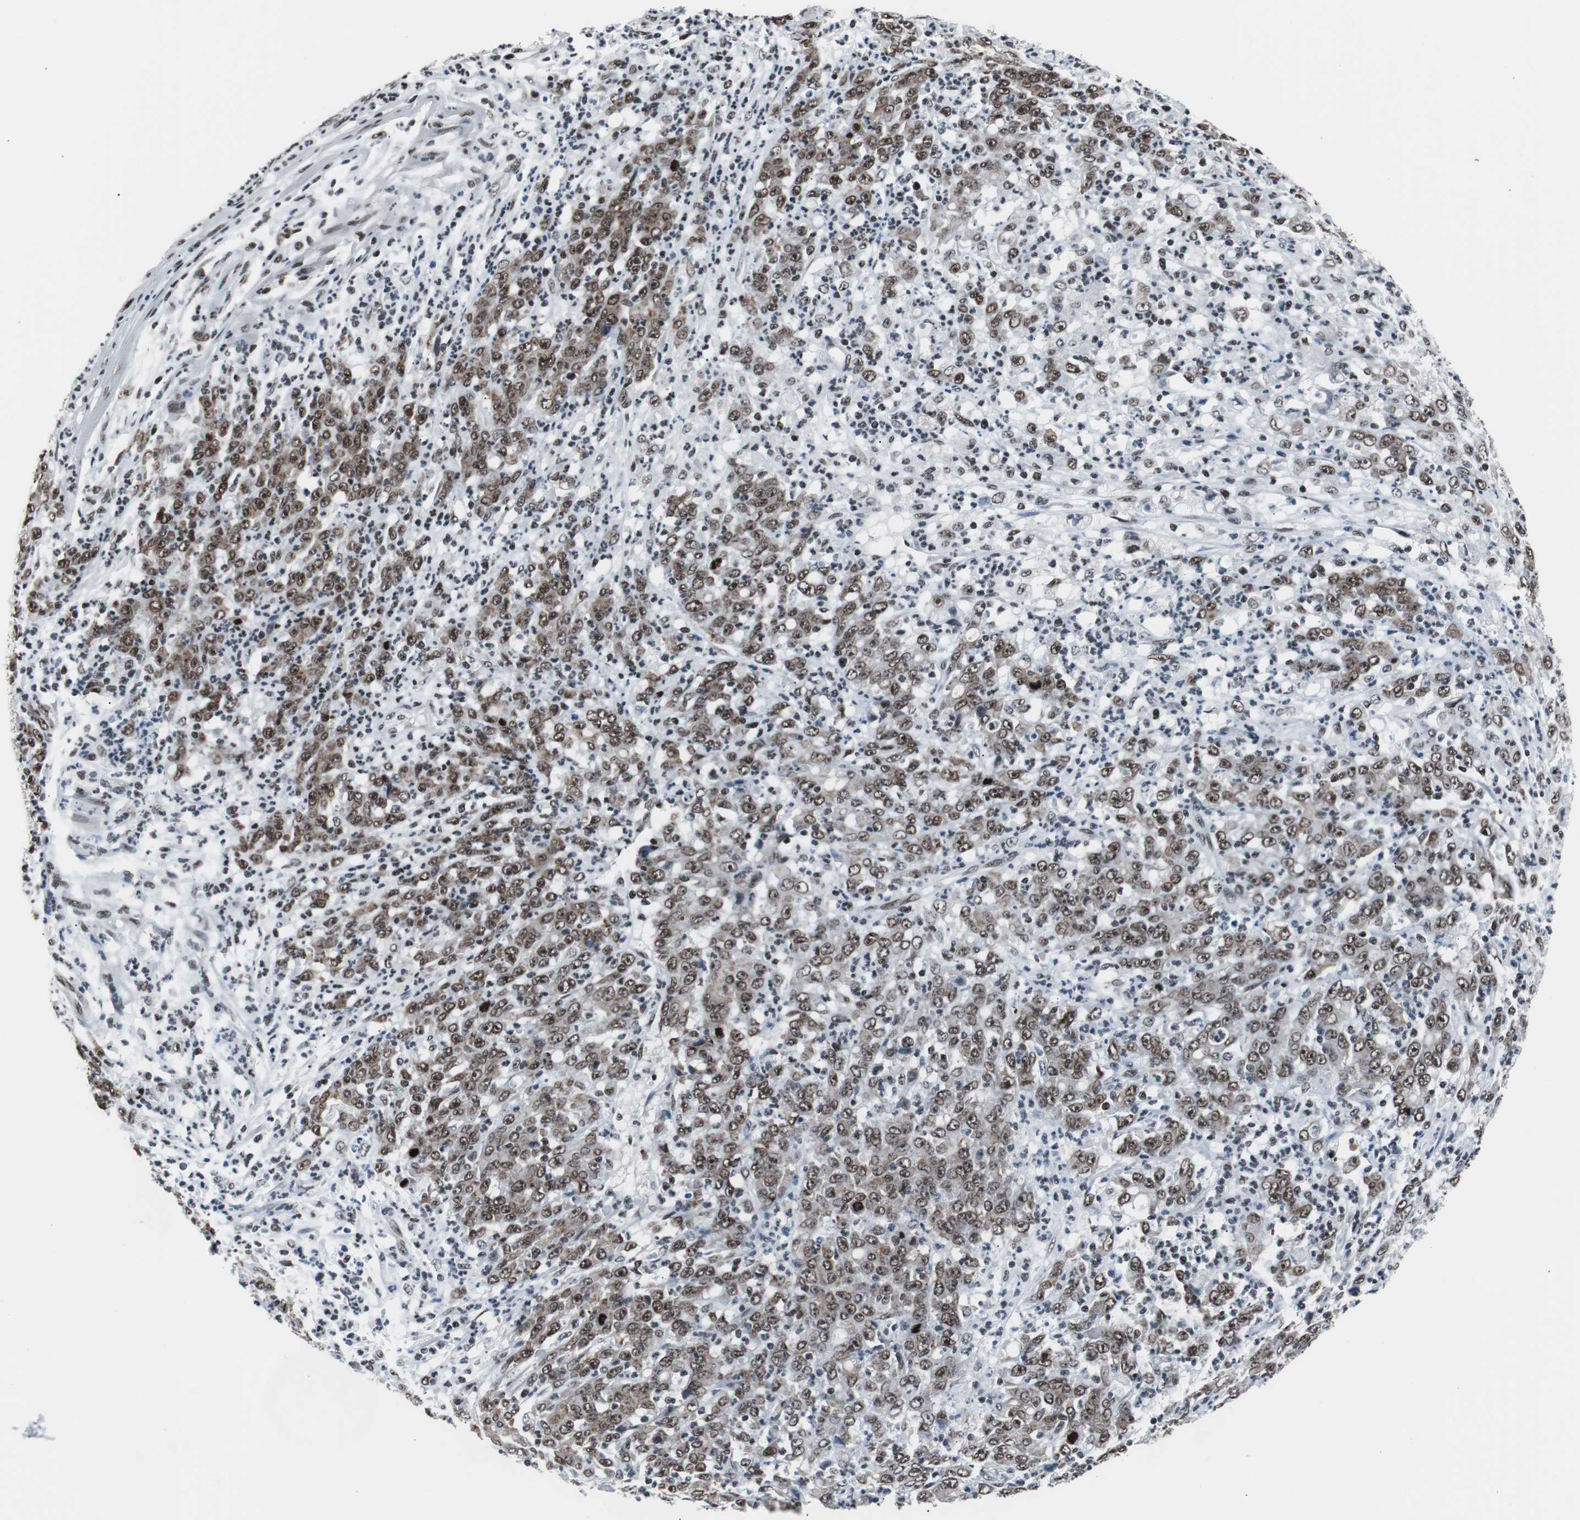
{"staining": {"intensity": "moderate", "quantity": ">75%", "location": "cytoplasmic/membranous,nuclear"}, "tissue": "stomach cancer", "cell_type": "Tumor cells", "image_type": "cancer", "snomed": [{"axis": "morphology", "description": "Adenocarcinoma, NOS"}, {"axis": "topography", "description": "Stomach, lower"}], "caption": "Moderate cytoplasmic/membranous and nuclear positivity is seen in approximately >75% of tumor cells in stomach cancer (adenocarcinoma).", "gene": "XRCC1", "patient": {"sex": "female", "age": 71}}